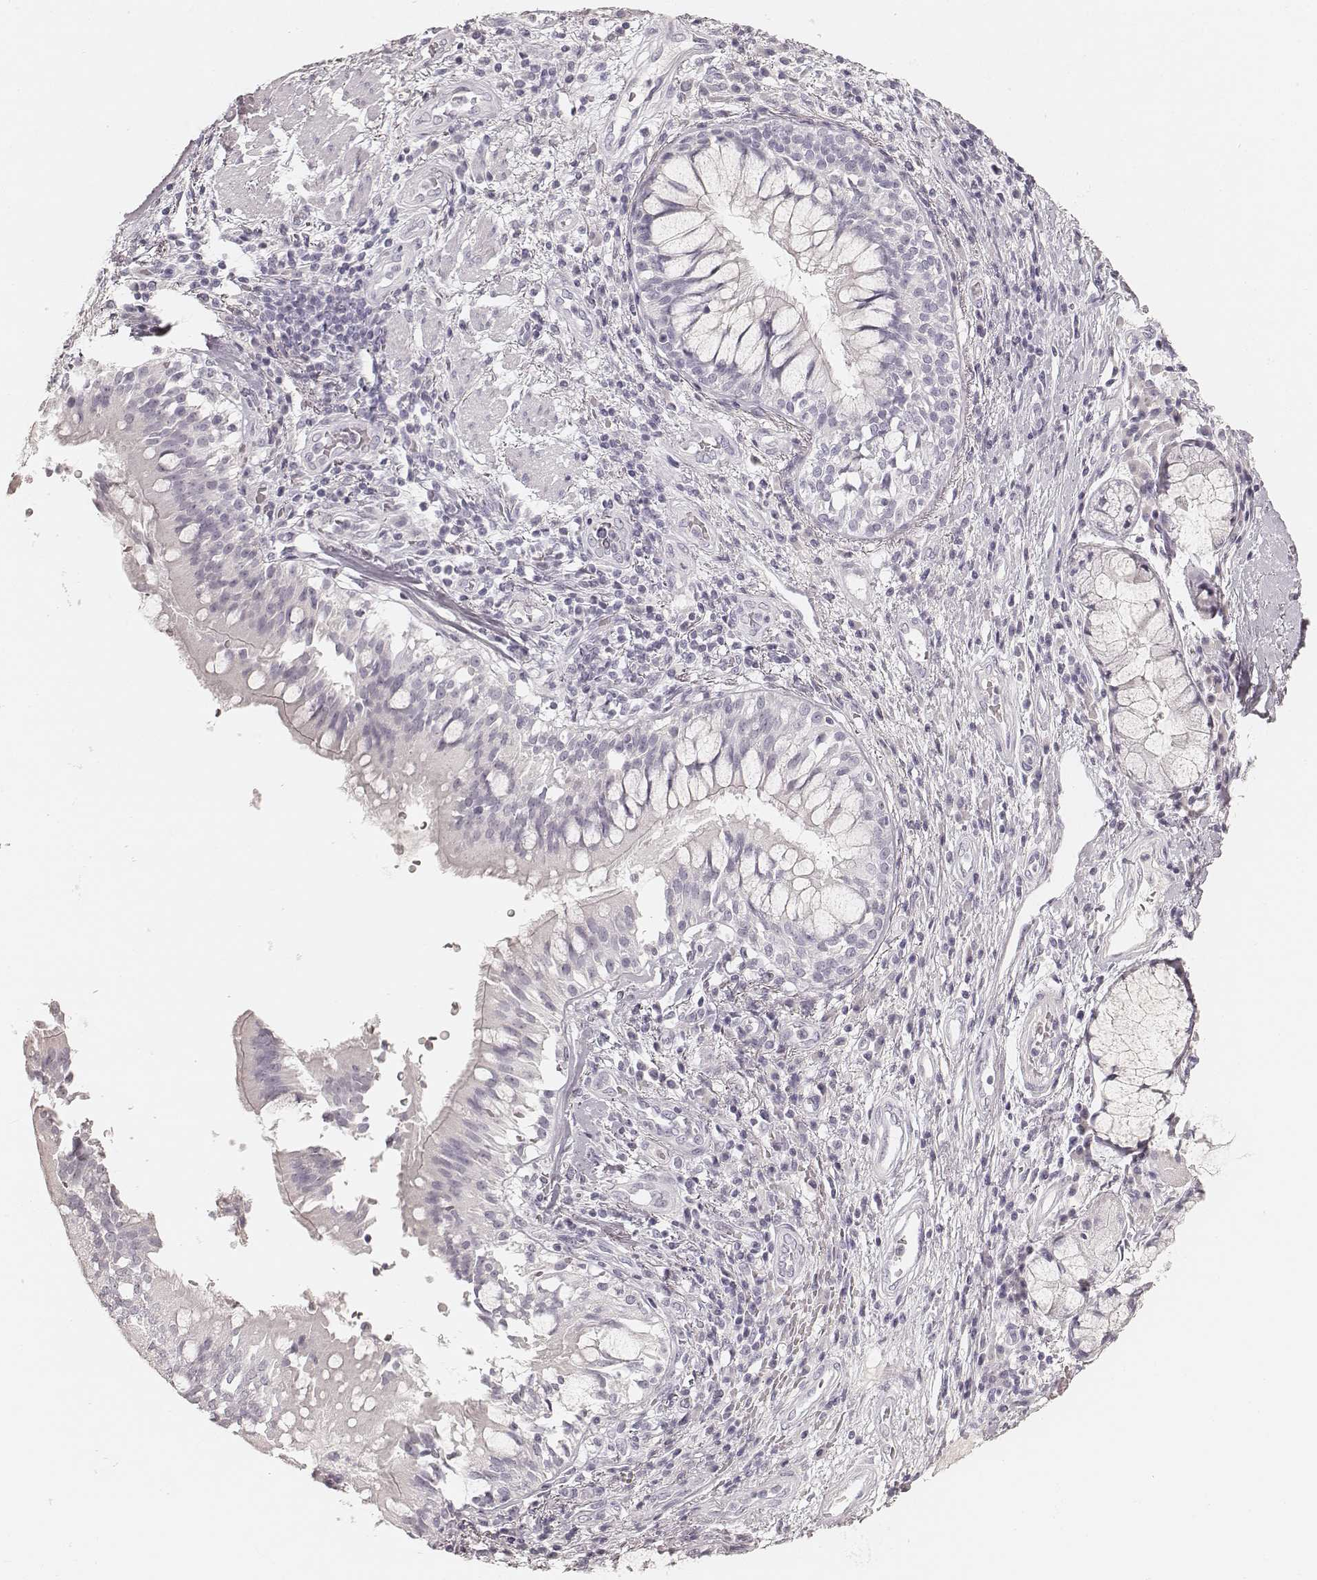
{"staining": {"intensity": "negative", "quantity": "none", "location": "none"}, "tissue": "lung cancer", "cell_type": "Tumor cells", "image_type": "cancer", "snomed": [{"axis": "morphology", "description": "Normal tissue, NOS"}, {"axis": "morphology", "description": "Squamous cell carcinoma, NOS"}, {"axis": "topography", "description": "Bronchus"}, {"axis": "topography", "description": "Lung"}], "caption": "The photomicrograph demonstrates no significant positivity in tumor cells of lung cancer.", "gene": "KRT26", "patient": {"sex": "male", "age": 64}}